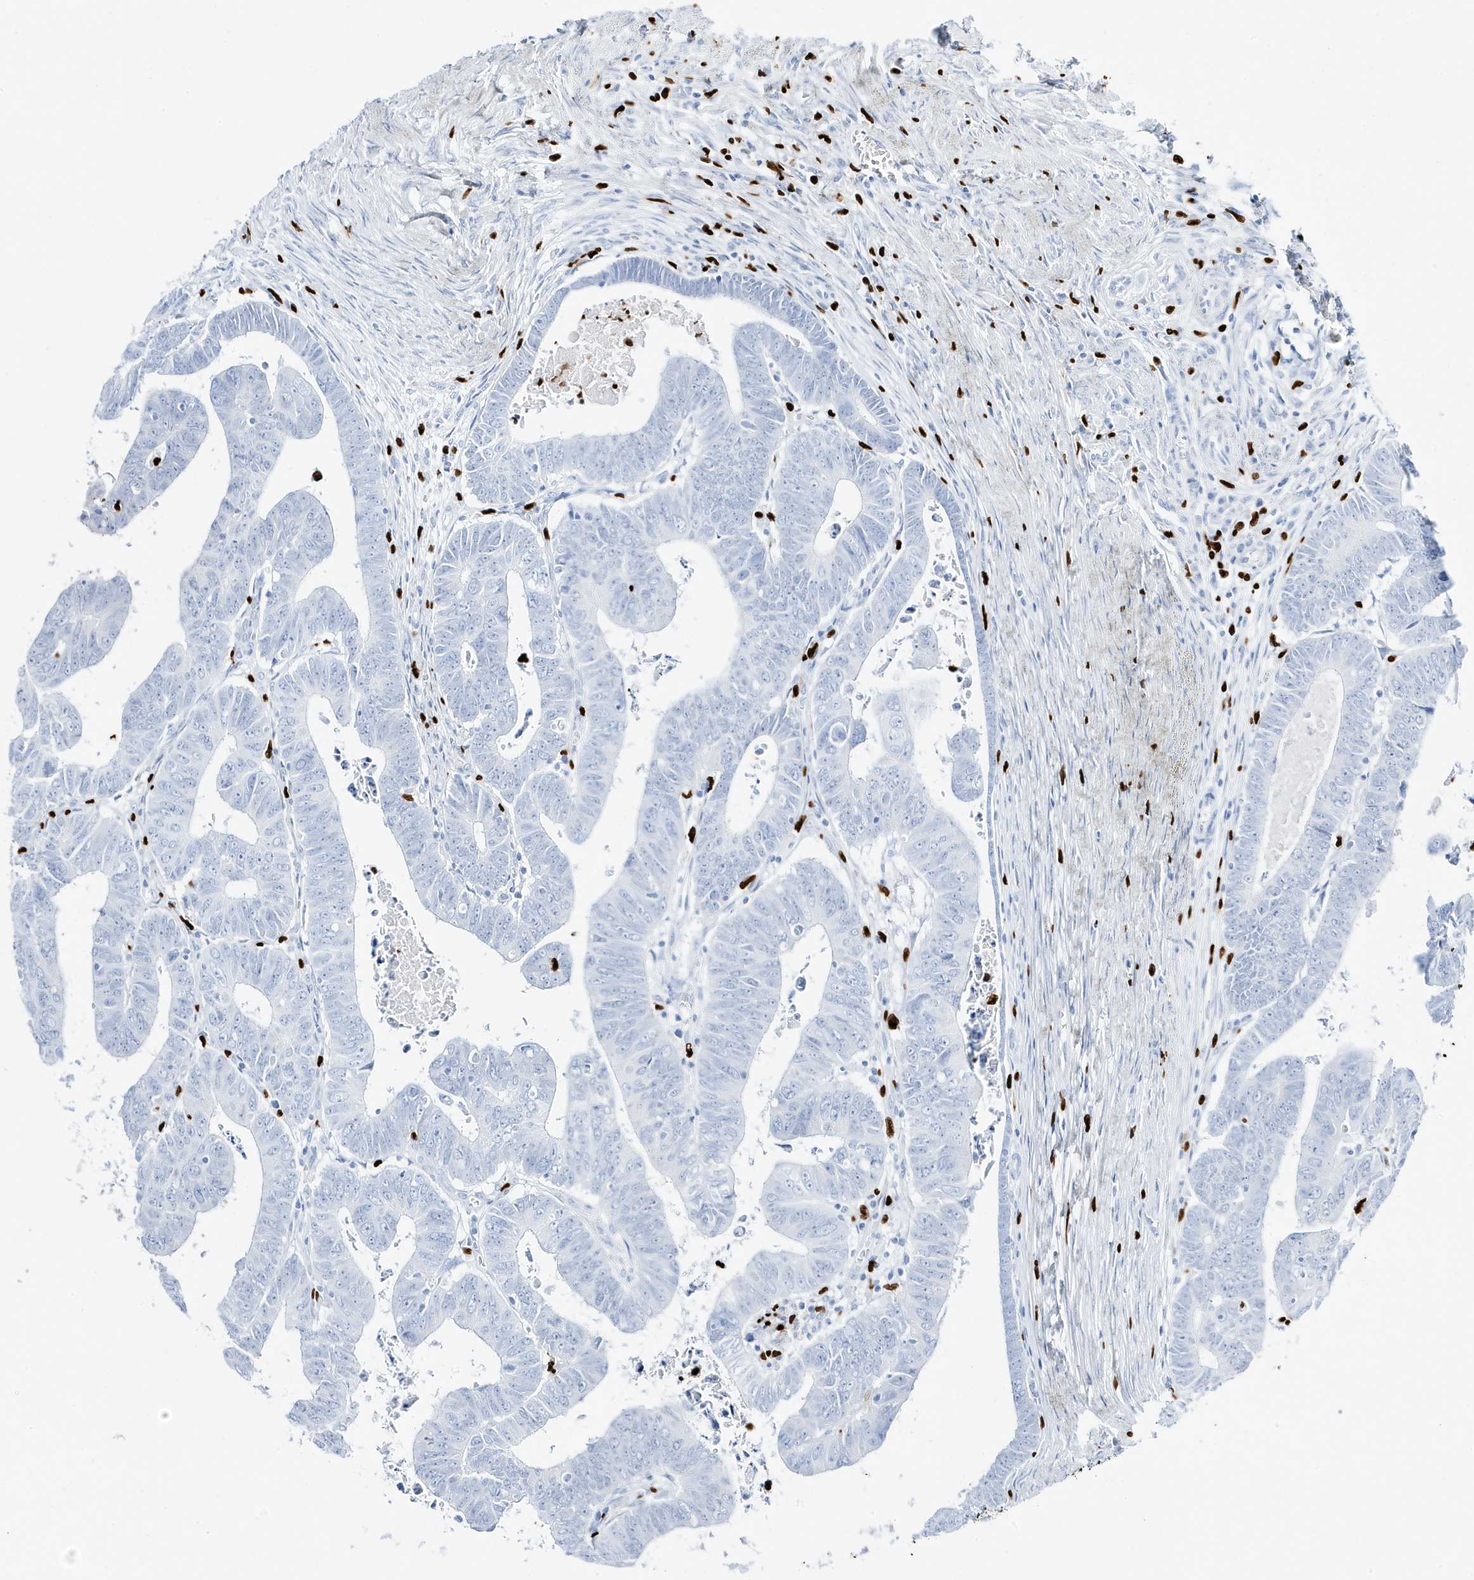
{"staining": {"intensity": "negative", "quantity": "none", "location": "none"}, "tissue": "colorectal cancer", "cell_type": "Tumor cells", "image_type": "cancer", "snomed": [{"axis": "morphology", "description": "Normal tissue, NOS"}, {"axis": "morphology", "description": "Adenocarcinoma, NOS"}, {"axis": "topography", "description": "Rectum"}], "caption": "An immunohistochemistry (IHC) photomicrograph of colorectal cancer (adenocarcinoma) is shown. There is no staining in tumor cells of colorectal cancer (adenocarcinoma).", "gene": "MNDA", "patient": {"sex": "female", "age": 65}}